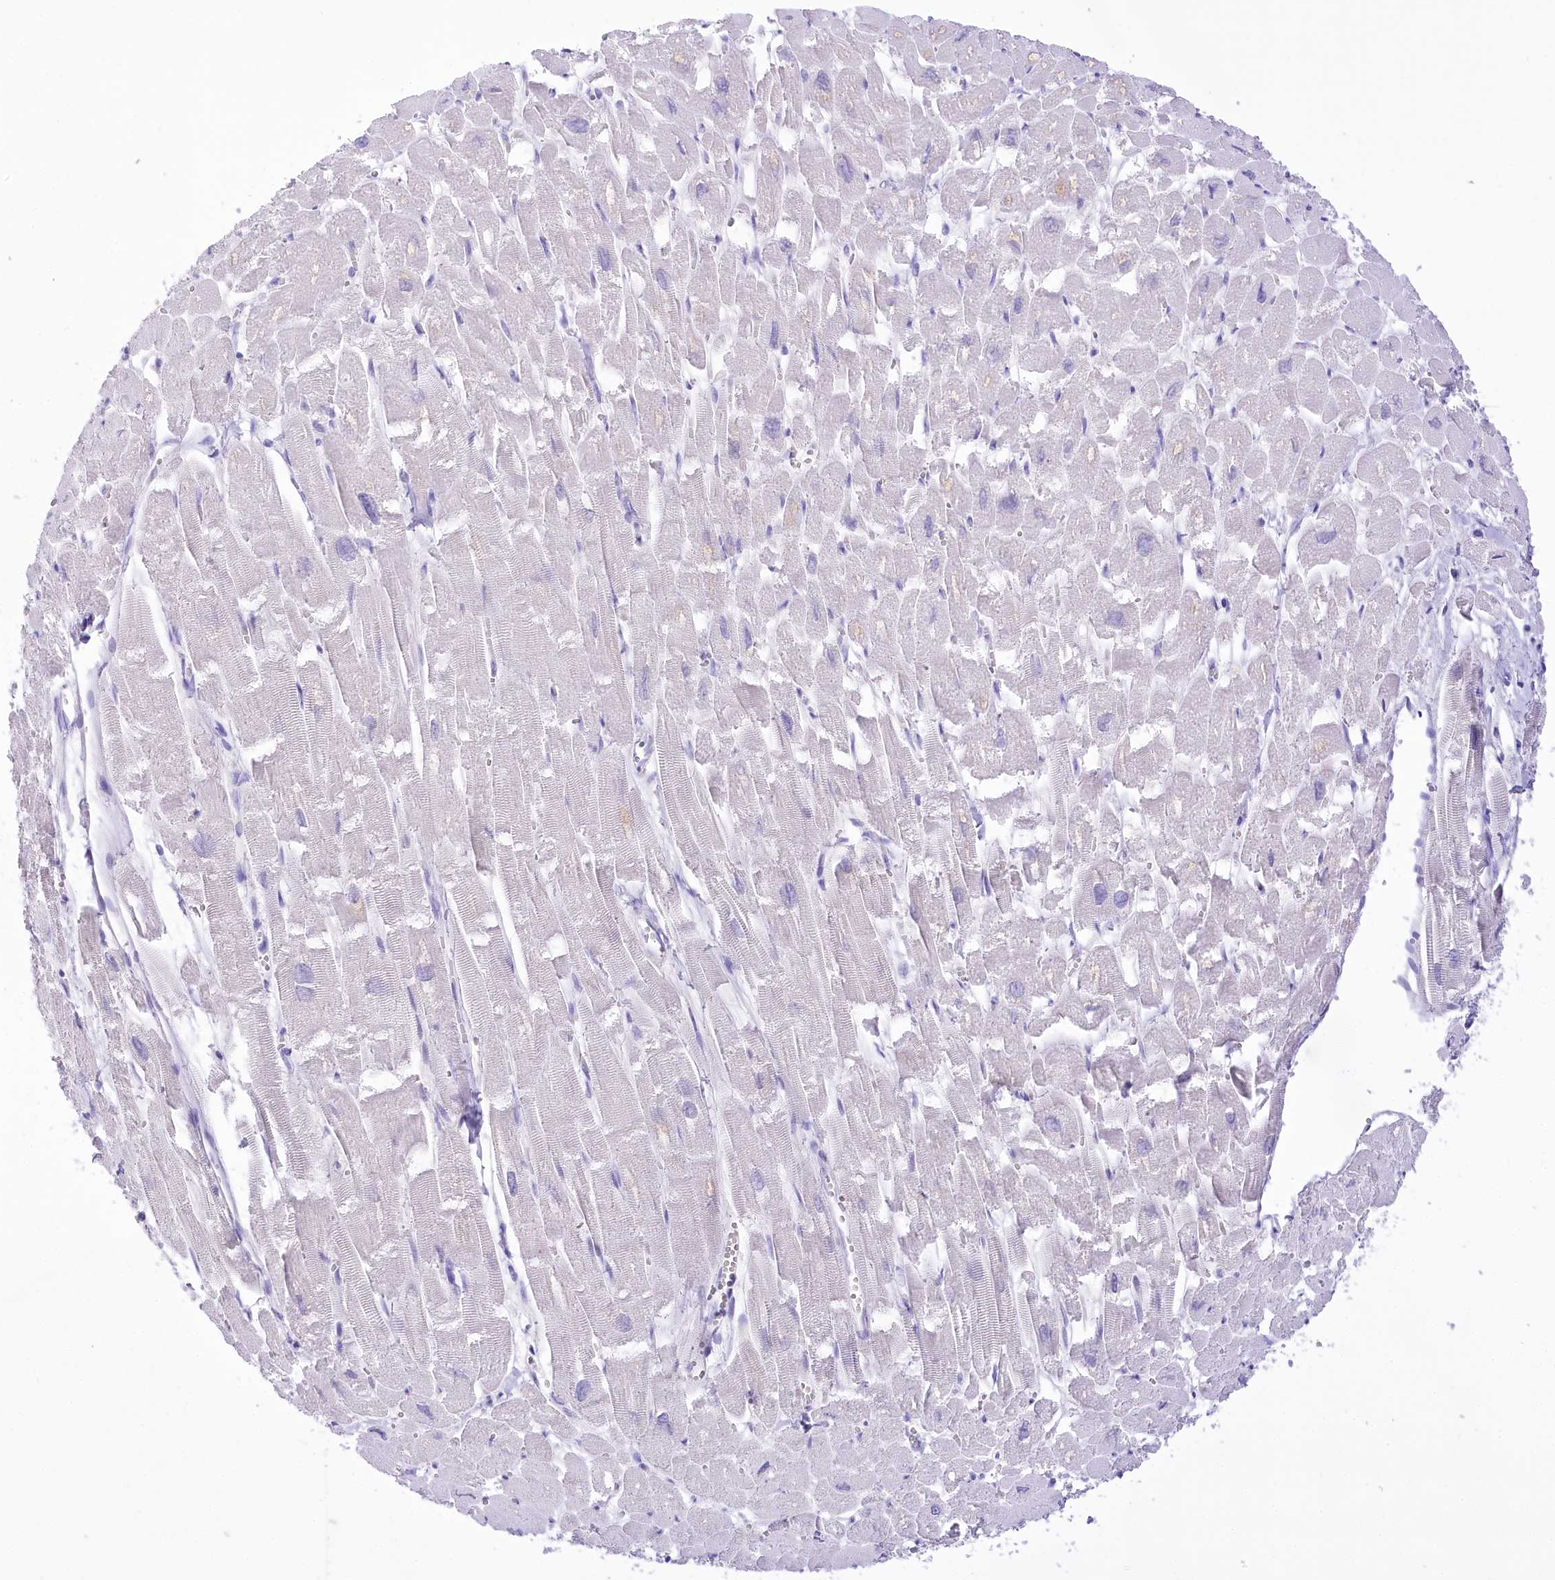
{"staining": {"intensity": "negative", "quantity": "none", "location": "none"}, "tissue": "heart muscle", "cell_type": "Cardiomyocytes", "image_type": "normal", "snomed": [{"axis": "morphology", "description": "Normal tissue, NOS"}, {"axis": "topography", "description": "Heart"}], "caption": "Cardiomyocytes show no significant protein expression in normal heart muscle.", "gene": "PBLD", "patient": {"sex": "male", "age": 54}}